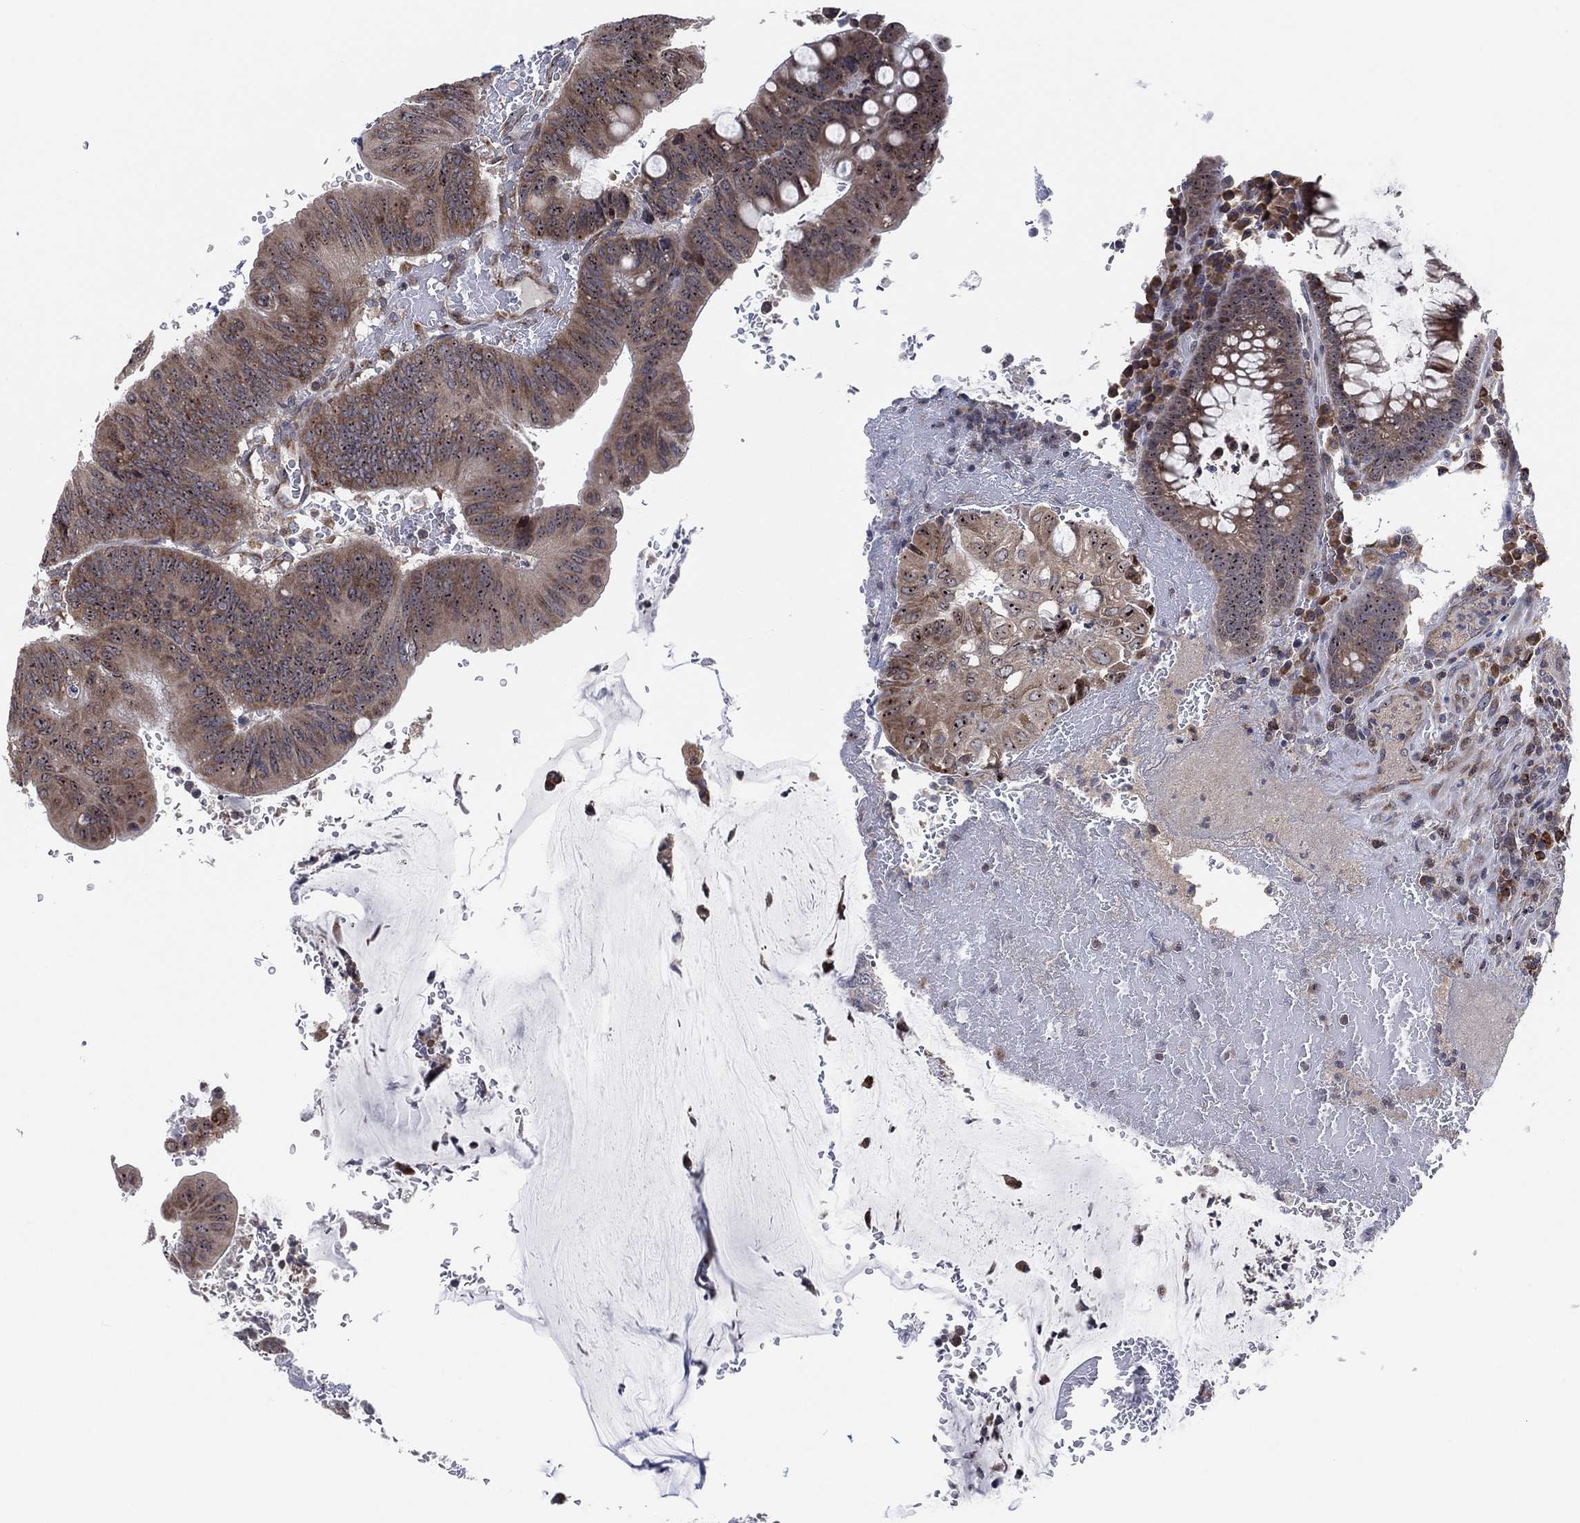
{"staining": {"intensity": "weak", "quantity": "25%-75%", "location": "cytoplasmic/membranous,nuclear"}, "tissue": "colorectal cancer", "cell_type": "Tumor cells", "image_type": "cancer", "snomed": [{"axis": "morphology", "description": "Normal tissue, NOS"}, {"axis": "morphology", "description": "Adenocarcinoma, NOS"}, {"axis": "topography", "description": "Rectum"}], "caption": "DAB immunohistochemical staining of human colorectal adenocarcinoma displays weak cytoplasmic/membranous and nuclear protein positivity in approximately 25%-75% of tumor cells. The staining was performed using DAB (3,3'-diaminobenzidine) to visualize the protein expression in brown, while the nuclei were stained in blue with hematoxylin (Magnification: 20x).", "gene": "FAM104A", "patient": {"sex": "male", "age": 92}}